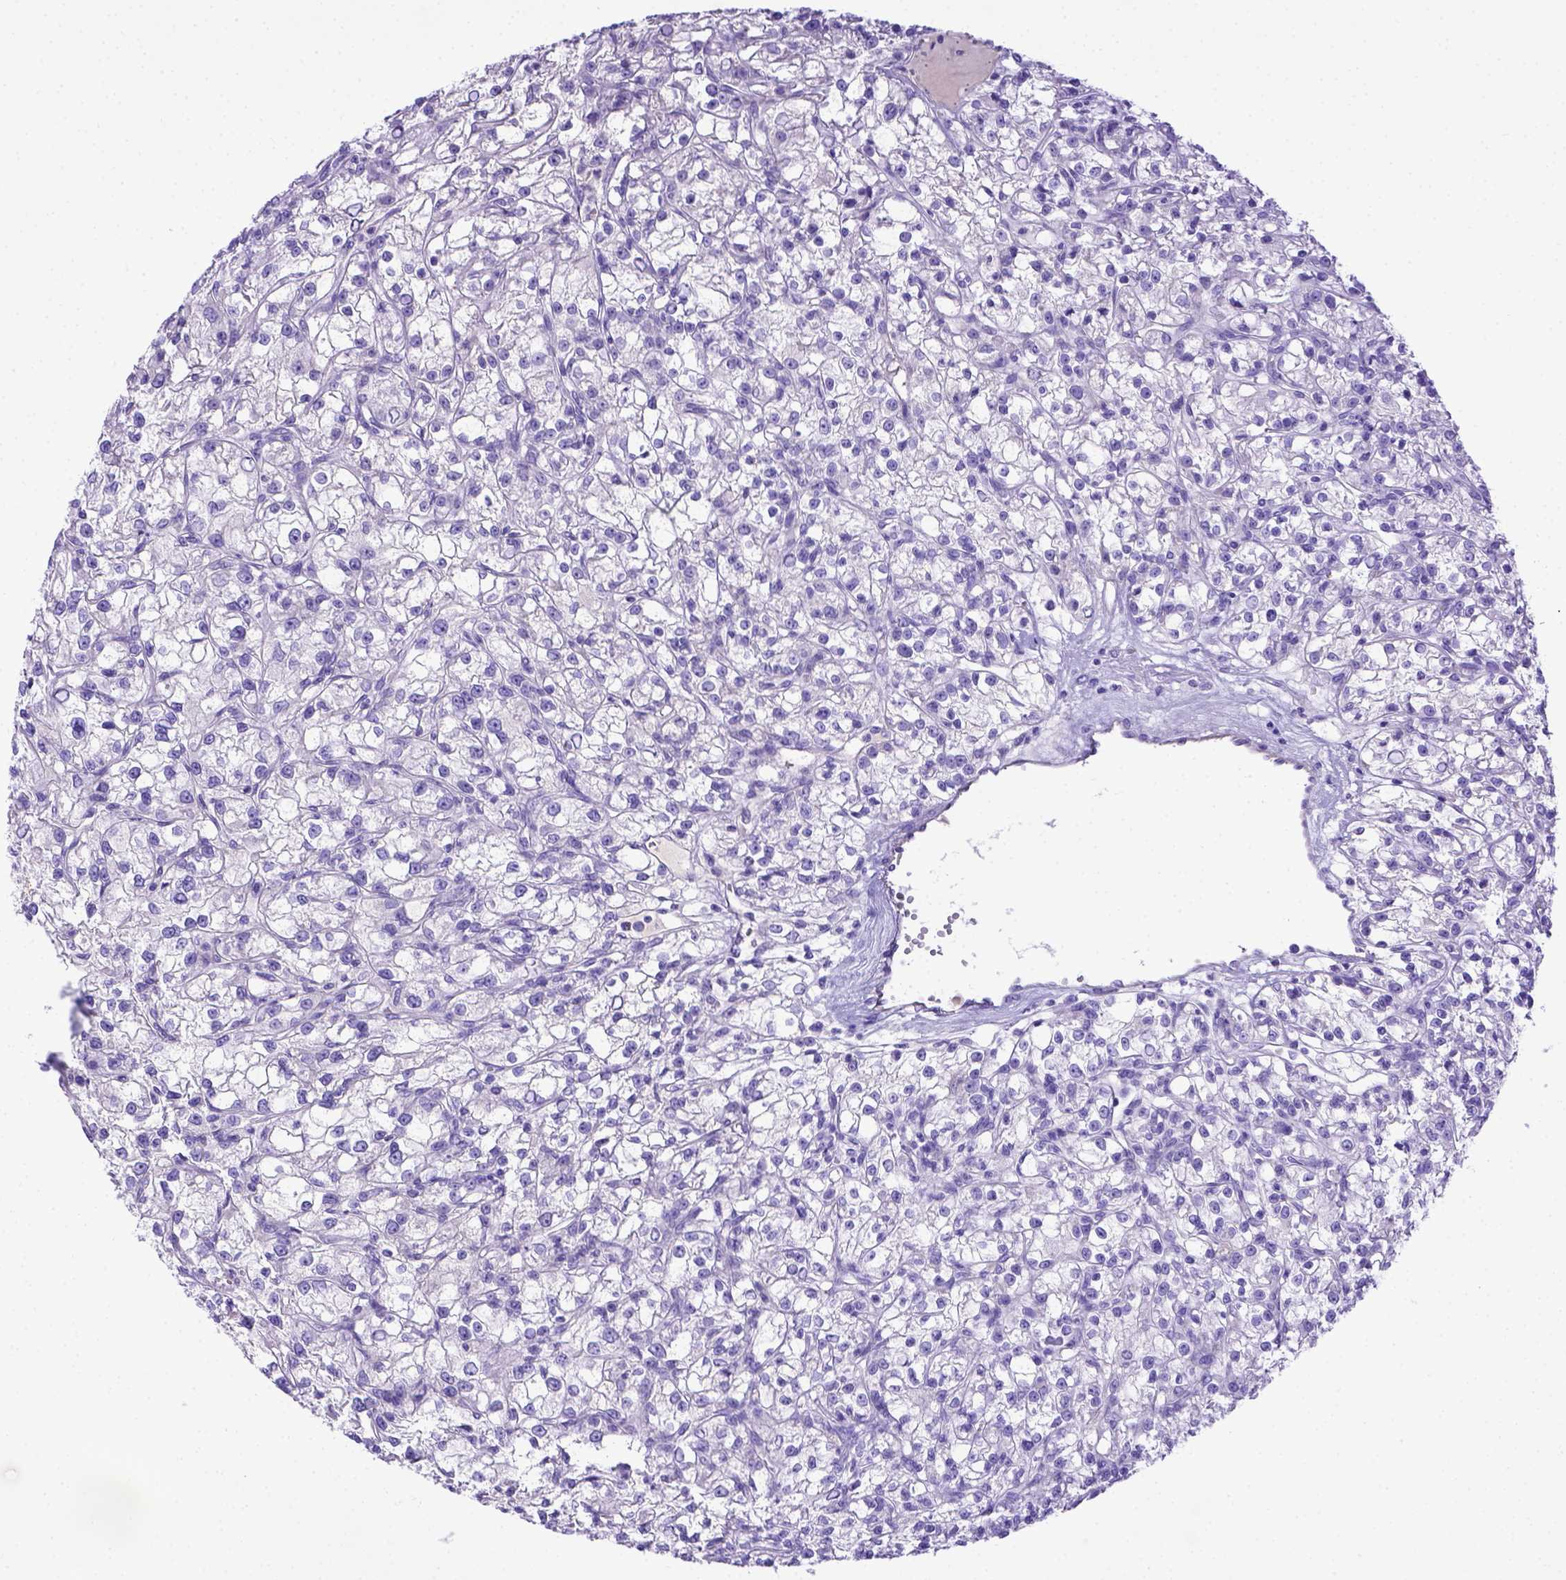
{"staining": {"intensity": "negative", "quantity": "none", "location": "none"}, "tissue": "renal cancer", "cell_type": "Tumor cells", "image_type": "cancer", "snomed": [{"axis": "morphology", "description": "Adenocarcinoma, NOS"}, {"axis": "topography", "description": "Kidney"}], "caption": "A high-resolution micrograph shows immunohistochemistry (IHC) staining of renal cancer, which reveals no significant staining in tumor cells.", "gene": "LRRC18", "patient": {"sex": "female", "age": 59}}